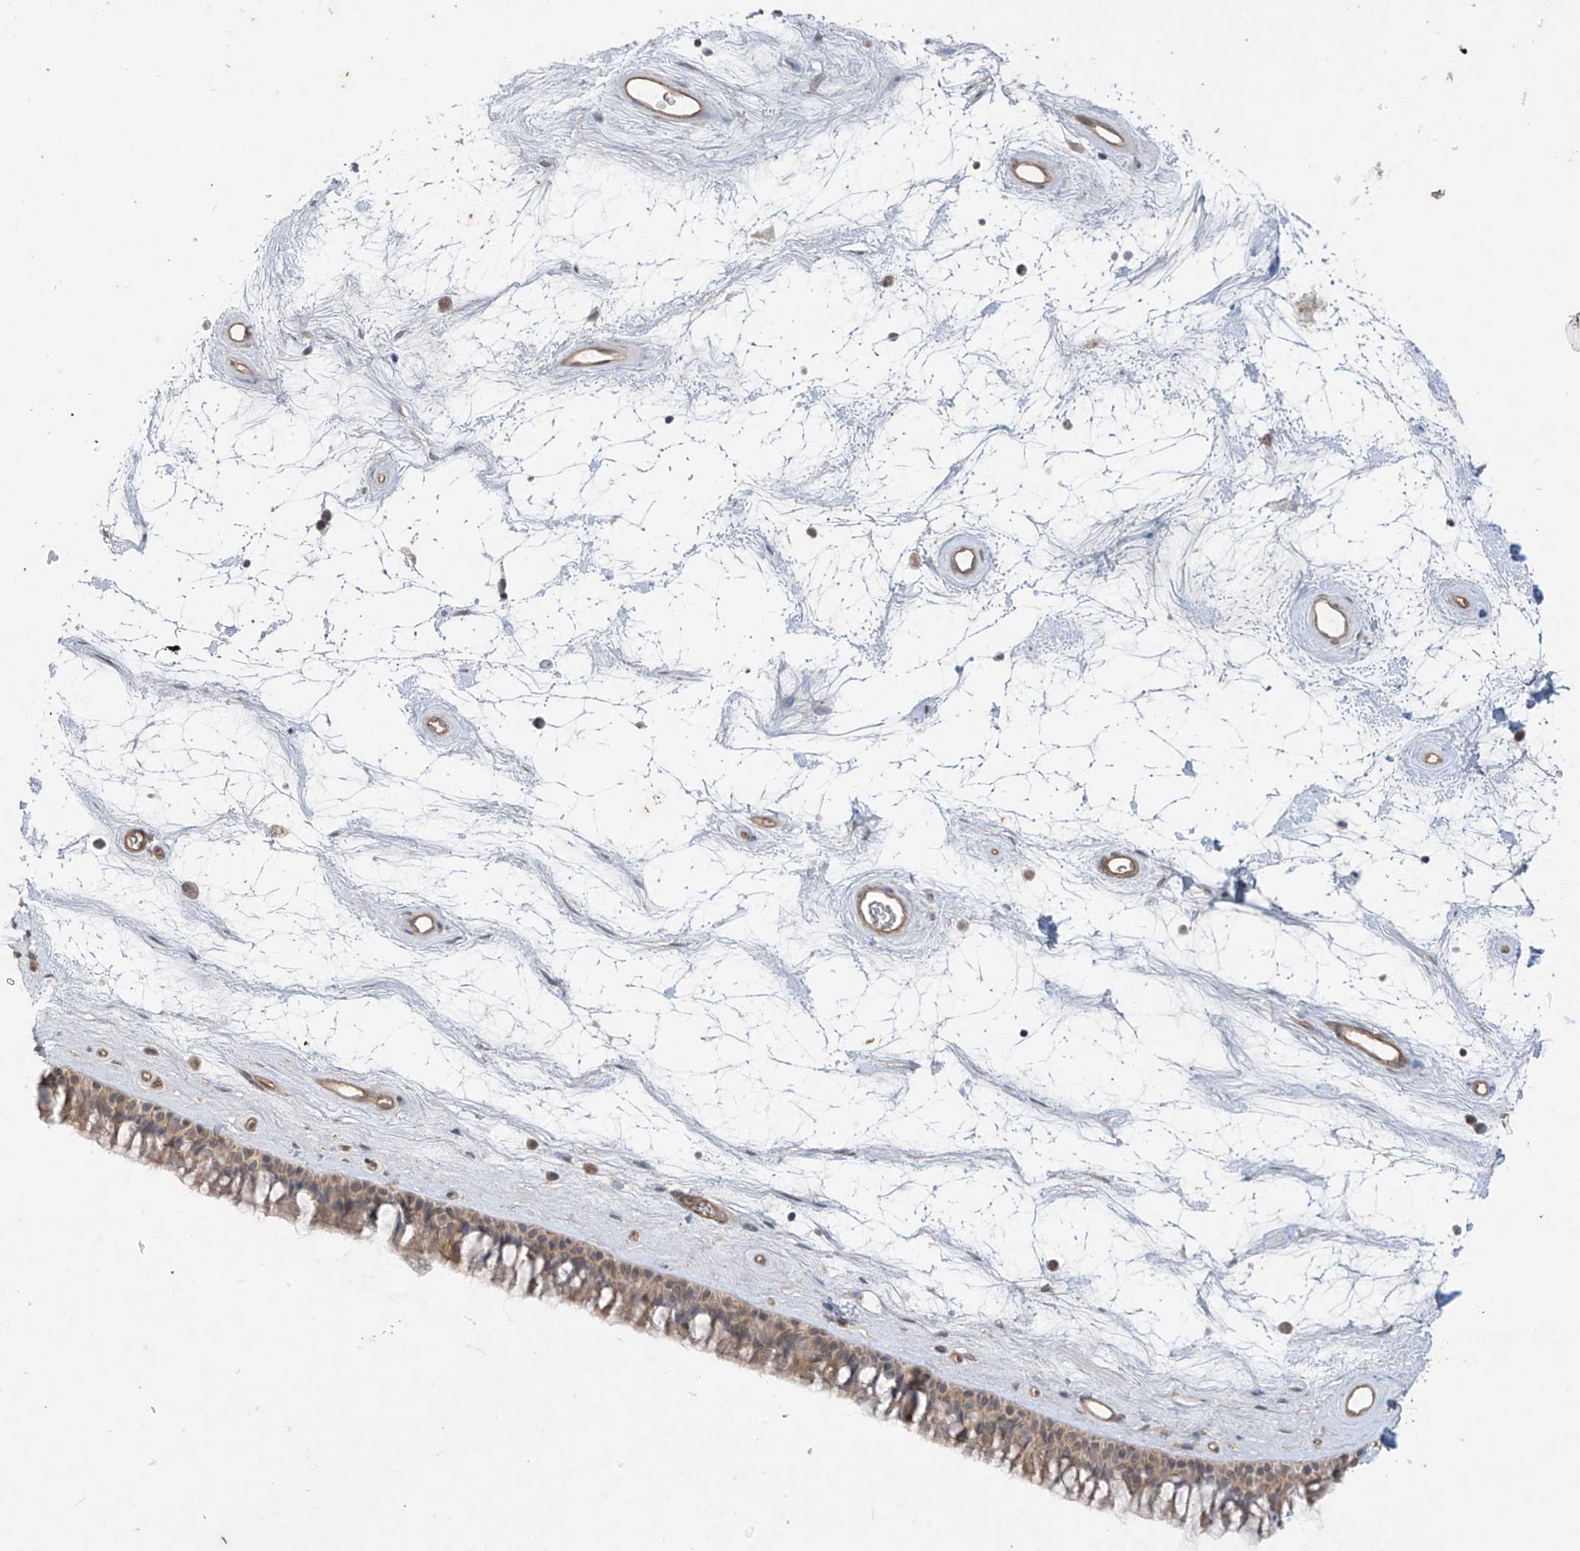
{"staining": {"intensity": "weak", "quantity": "25%-75%", "location": "cytoplasmic/membranous"}, "tissue": "nasopharynx", "cell_type": "Respiratory epithelial cells", "image_type": "normal", "snomed": [{"axis": "morphology", "description": "Normal tissue, NOS"}, {"axis": "topography", "description": "Nasopharynx"}], "caption": "This image shows immunohistochemistry staining of unremarkable nasopharynx, with low weak cytoplasmic/membranous positivity in approximately 25%-75% of respiratory epithelial cells.", "gene": "DGKQ", "patient": {"sex": "male", "age": 64}}